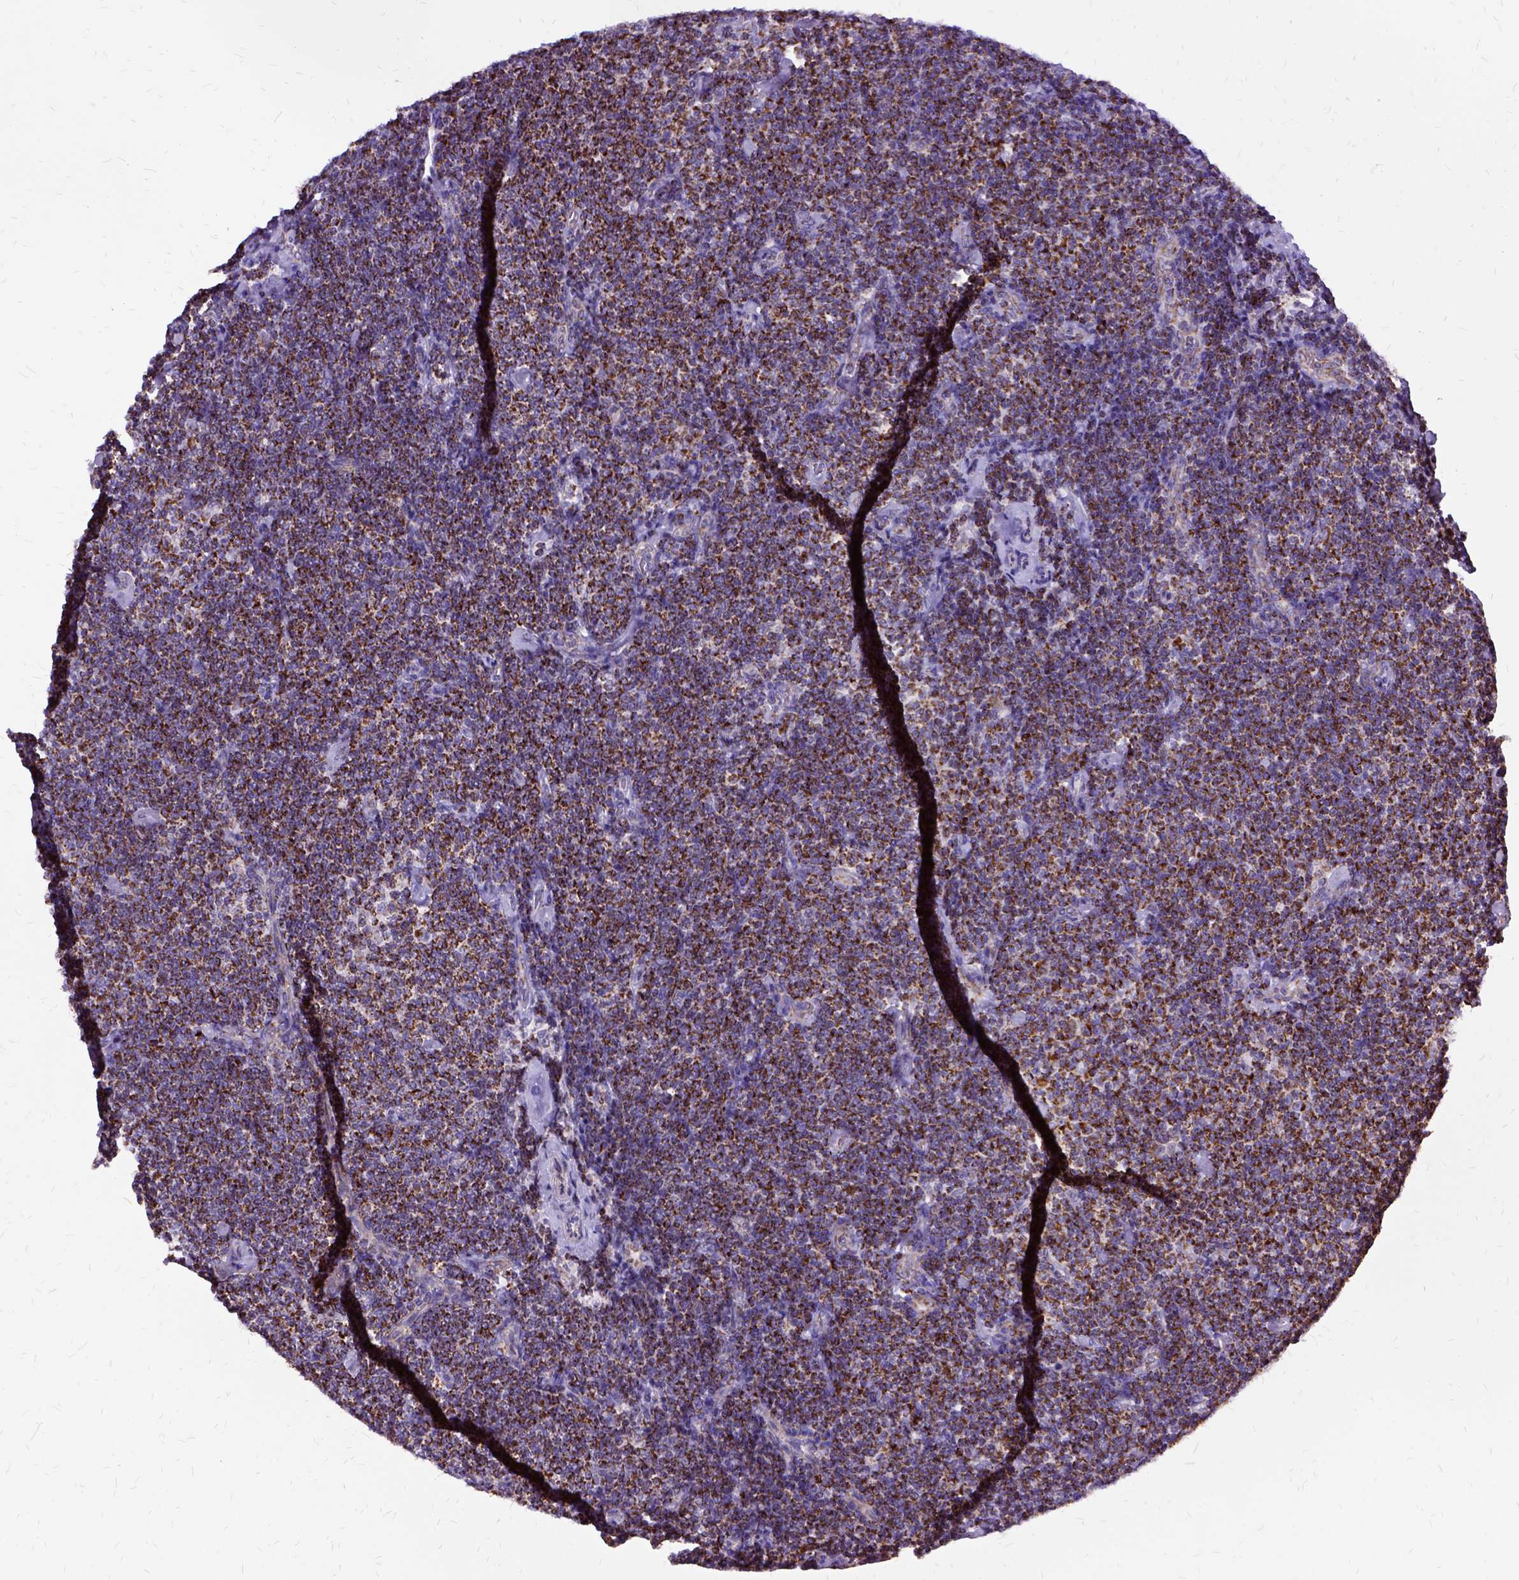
{"staining": {"intensity": "strong", "quantity": "25%-75%", "location": "cytoplasmic/membranous"}, "tissue": "lymphoma", "cell_type": "Tumor cells", "image_type": "cancer", "snomed": [{"axis": "morphology", "description": "Malignant lymphoma, non-Hodgkin's type, Low grade"}, {"axis": "topography", "description": "Lymph node"}], "caption": "Lymphoma tissue exhibits strong cytoplasmic/membranous staining in approximately 25%-75% of tumor cells", "gene": "OXCT1", "patient": {"sex": "male", "age": 81}}